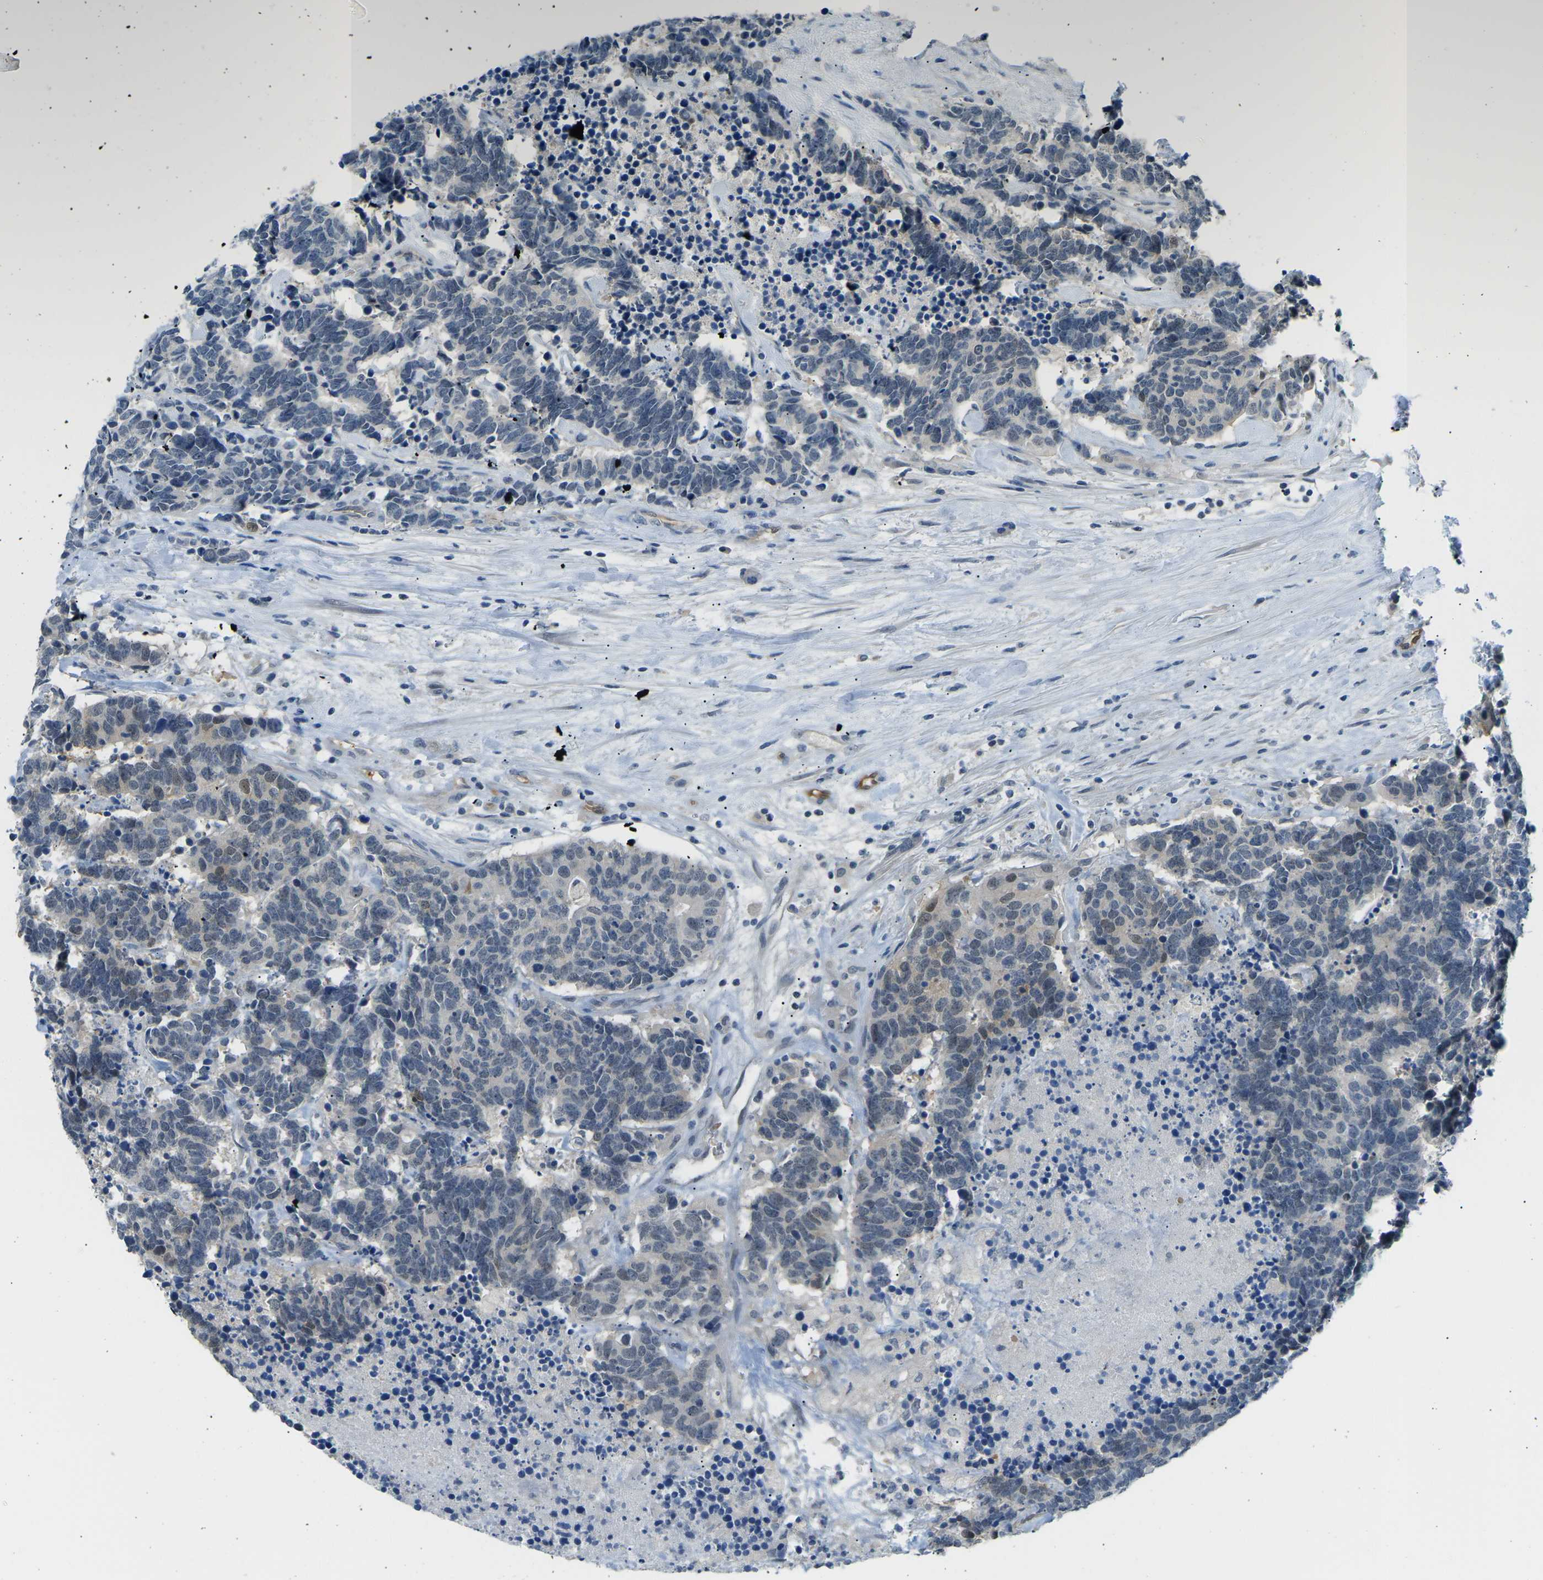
{"staining": {"intensity": "weak", "quantity": "<25%", "location": "cytoplasmic/membranous"}, "tissue": "carcinoid", "cell_type": "Tumor cells", "image_type": "cancer", "snomed": [{"axis": "morphology", "description": "Carcinoma, NOS"}, {"axis": "morphology", "description": "Carcinoid, malignant, NOS"}, {"axis": "topography", "description": "Urinary bladder"}], "caption": "A photomicrograph of carcinoma stained for a protein exhibits no brown staining in tumor cells.", "gene": "PSAT1", "patient": {"sex": "male", "age": 57}}